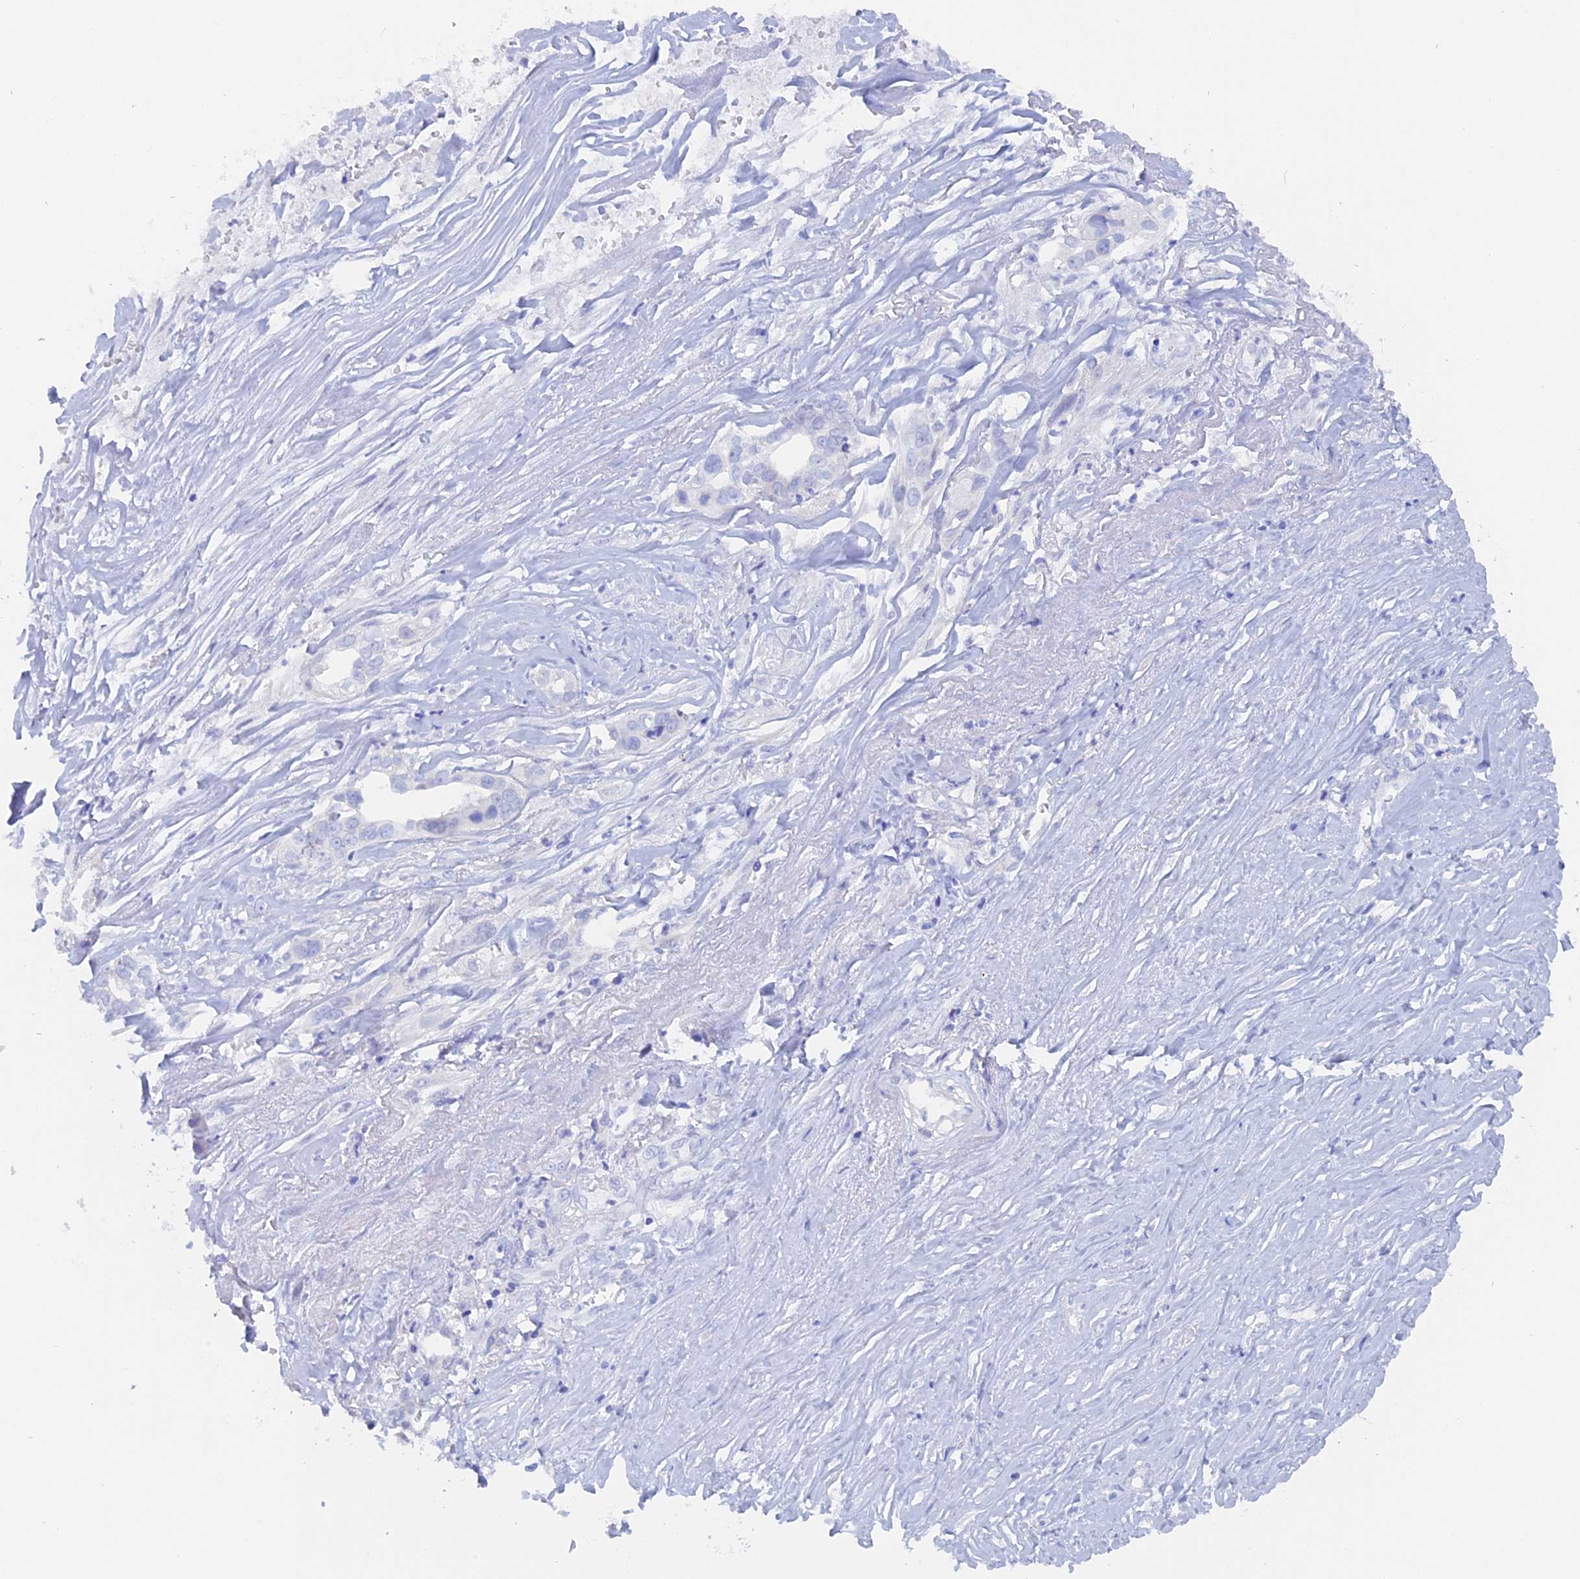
{"staining": {"intensity": "negative", "quantity": "none", "location": "none"}, "tissue": "liver cancer", "cell_type": "Tumor cells", "image_type": "cancer", "snomed": [{"axis": "morphology", "description": "Cholangiocarcinoma"}, {"axis": "topography", "description": "Liver"}], "caption": "An IHC micrograph of cholangiocarcinoma (liver) is shown. There is no staining in tumor cells of cholangiocarcinoma (liver).", "gene": "DACT3", "patient": {"sex": "female", "age": 79}}